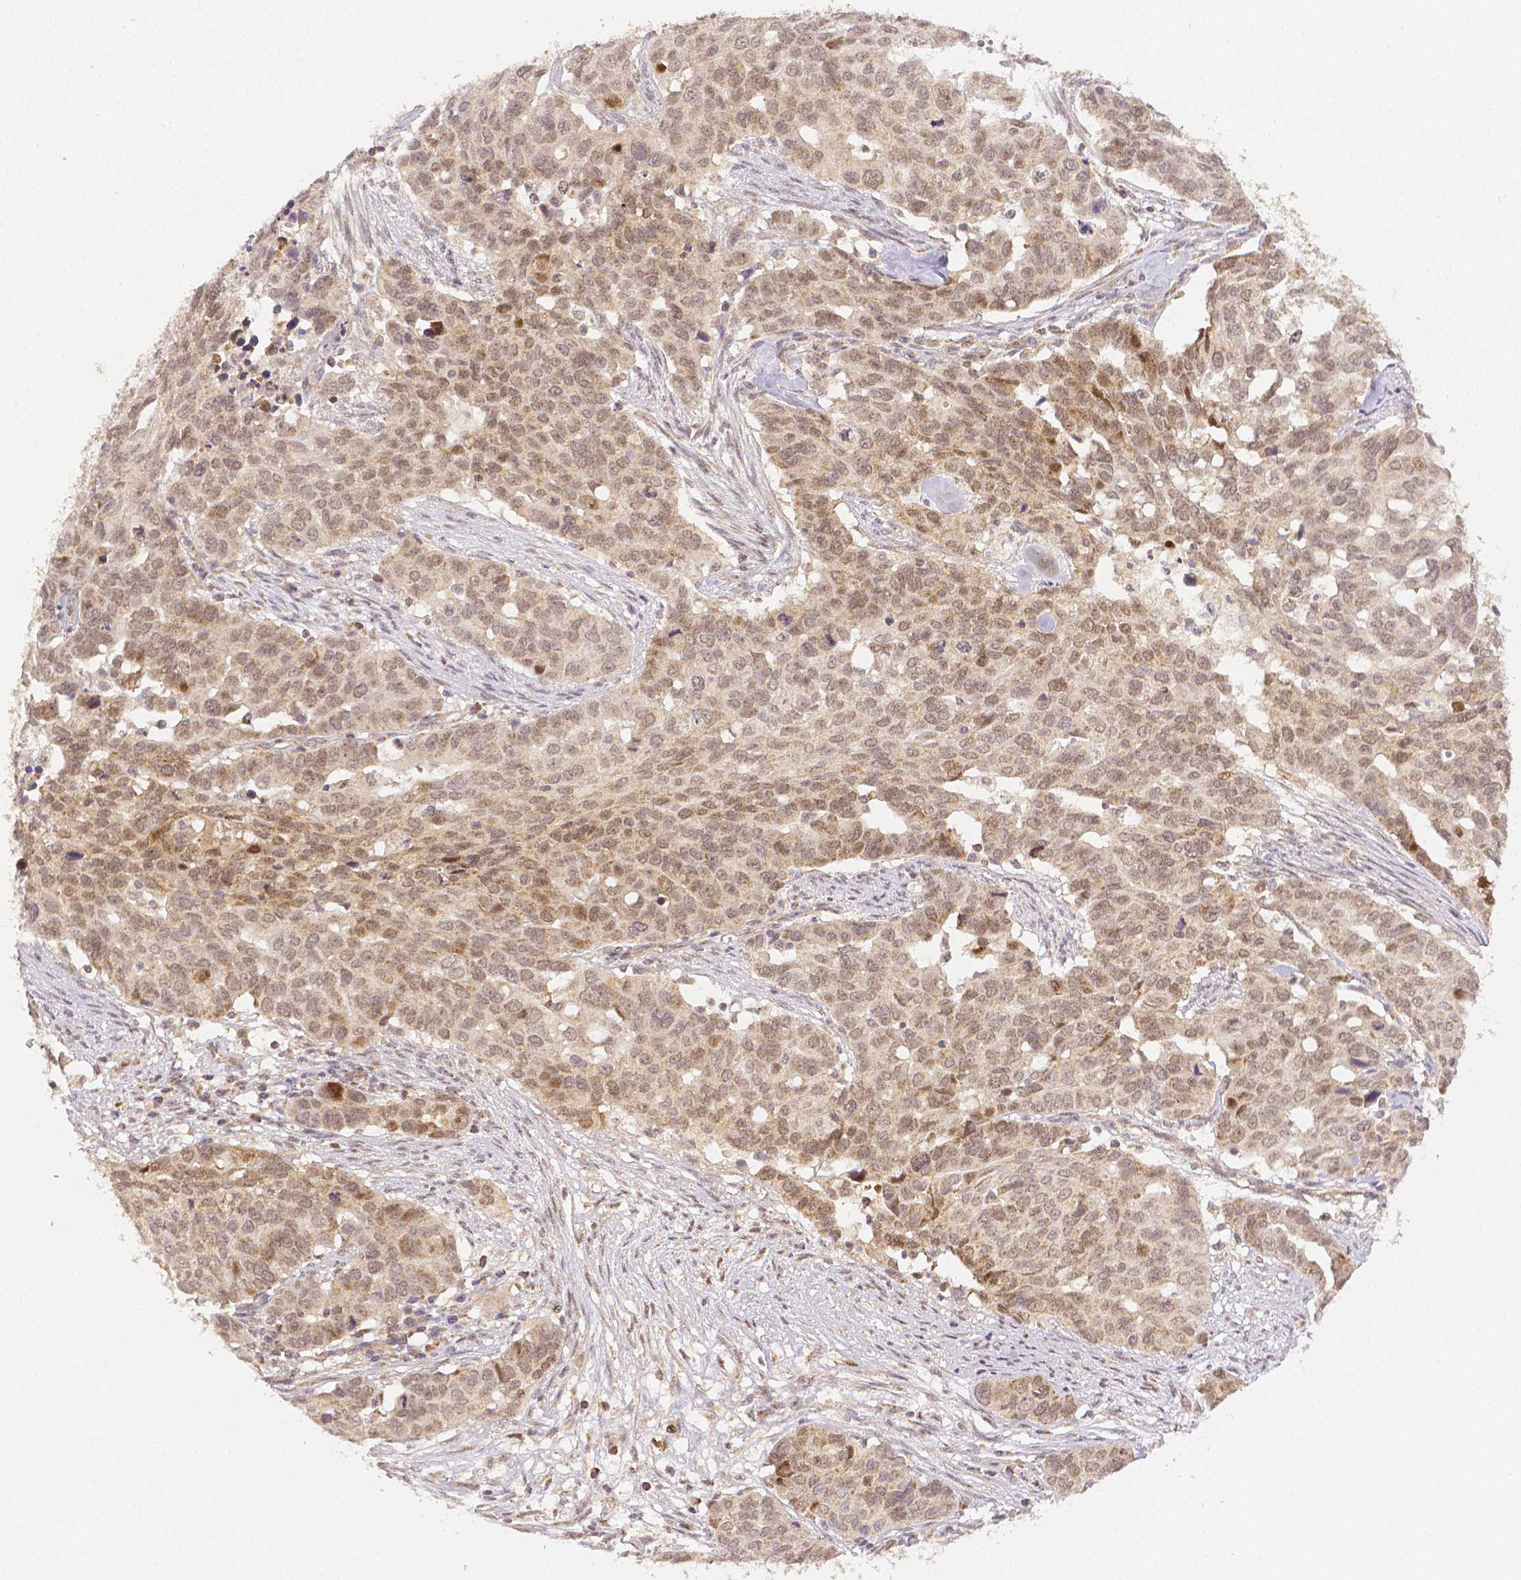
{"staining": {"intensity": "weak", "quantity": ">75%", "location": "cytoplasmic/membranous,nuclear"}, "tissue": "ovarian cancer", "cell_type": "Tumor cells", "image_type": "cancer", "snomed": [{"axis": "morphology", "description": "Carcinoma, endometroid"}, {"axis": "topography", "description": "Ovary"}], "caption": "Endometroid carcinoma (ovarian) stained for a protein (brown) exhibits weak cytoplasmic/membranous and nuclear positive staining in about >75% of tumor cells.", "gene": "RHOT1", "patient": {"sex": "female", "age": 78}}